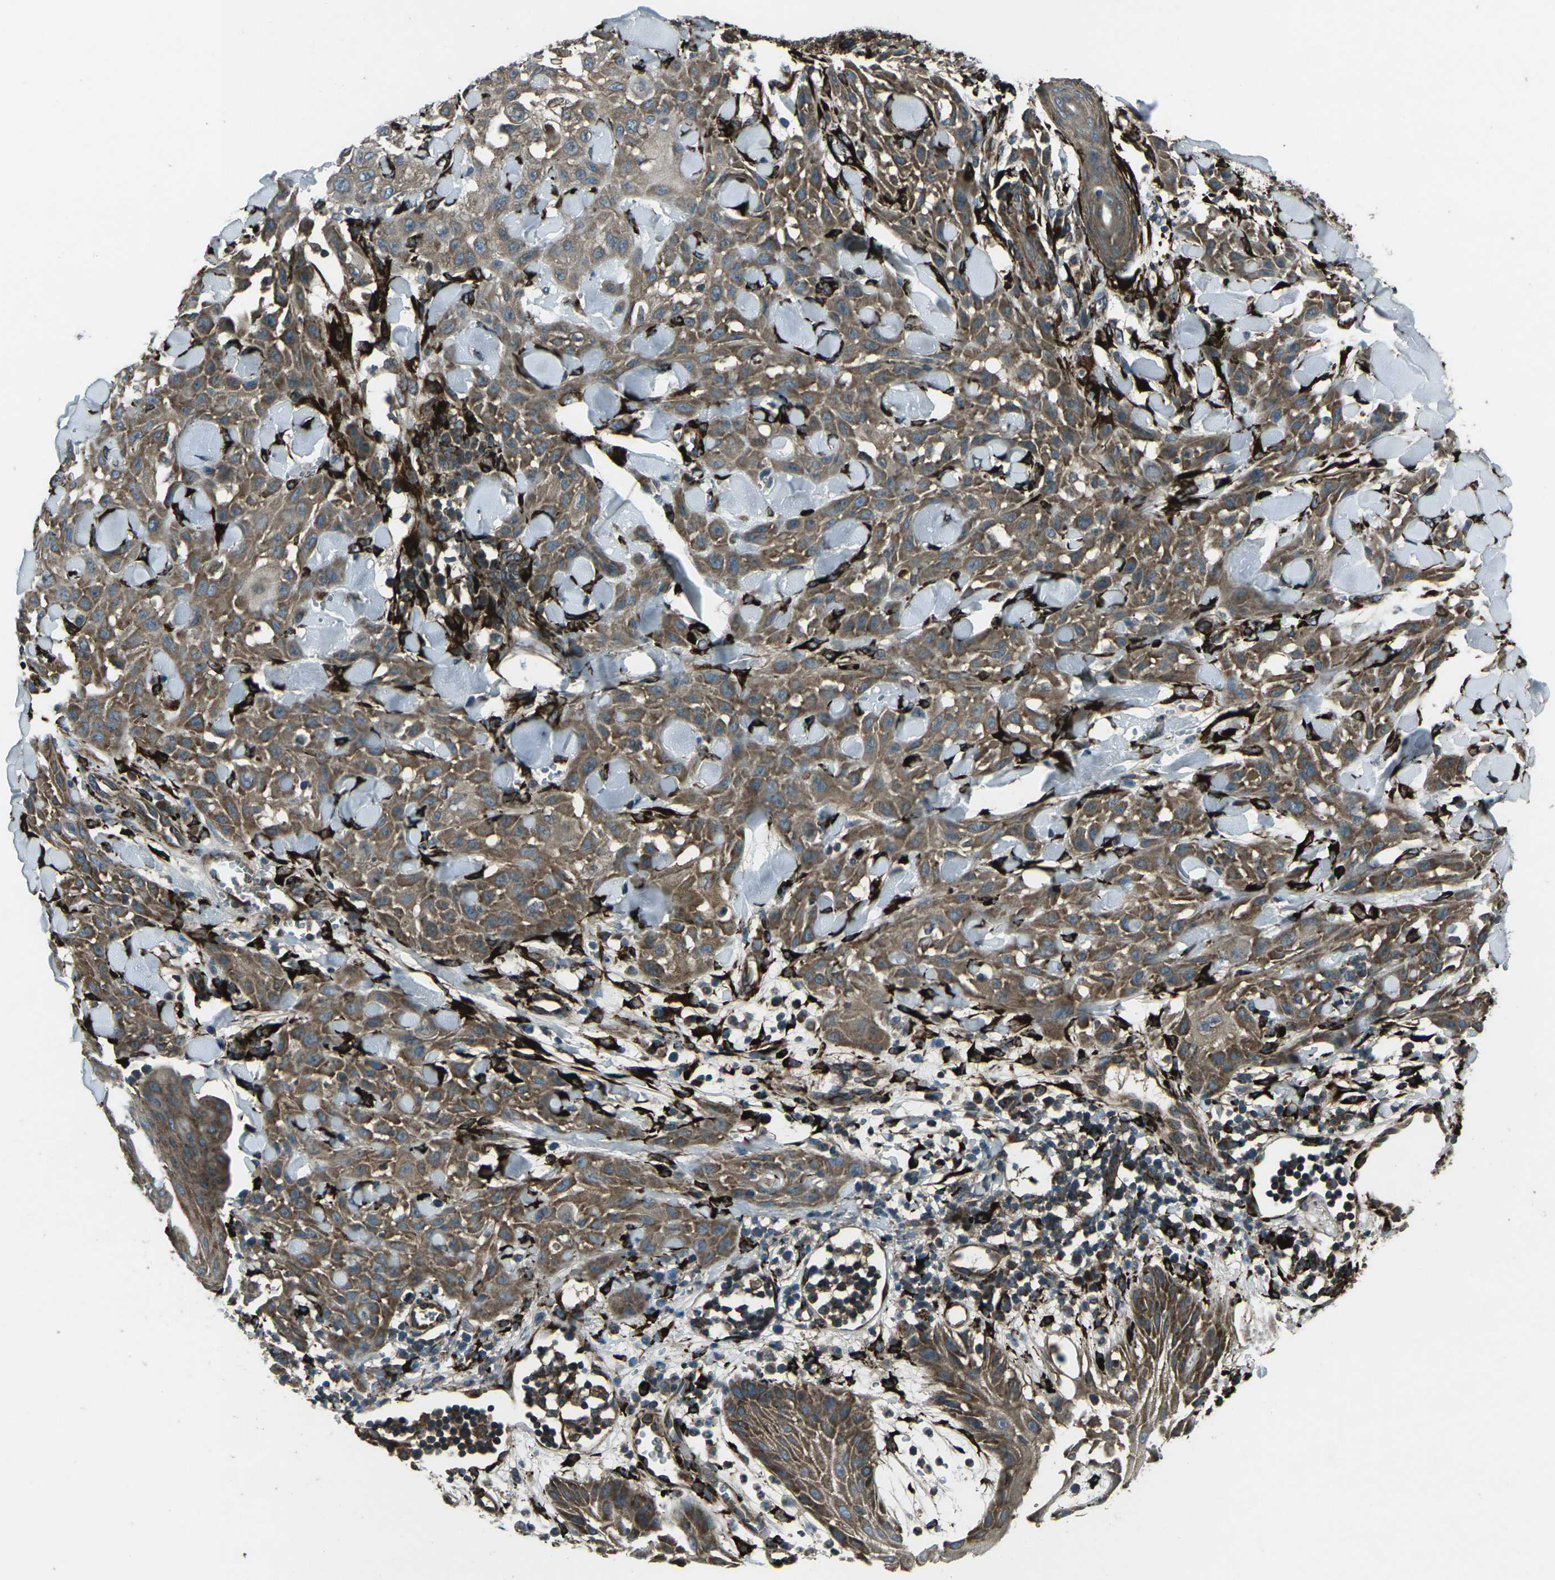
{"staining": {"intensity": "moderate", "quantity": ">75%", "location": "cytoplasmic/membranous"}, "tissue": "skin cancer", "cell_type": "Tumor cells", "image_type": "cancer", "snomed": [{"axis": "morphology", "description": "Squamous cell carcinoma, NOS"}, {"axis": "topography", "description": "Skin"}], "caption": "Skin squamous cell carcinoma was stained to show a protein in brown. There is medium levels of moderate cytoplasmic/membranous staining in approximately >75% of tumor cells. (Stains: DAB (3,3'-diaminobenzidine) in brown, nuclei in blue, Microscopy: brightfield microscopy at high magnification).", "gene": "LSMEM1", "patient": {"sex": "male", "age": 24}}